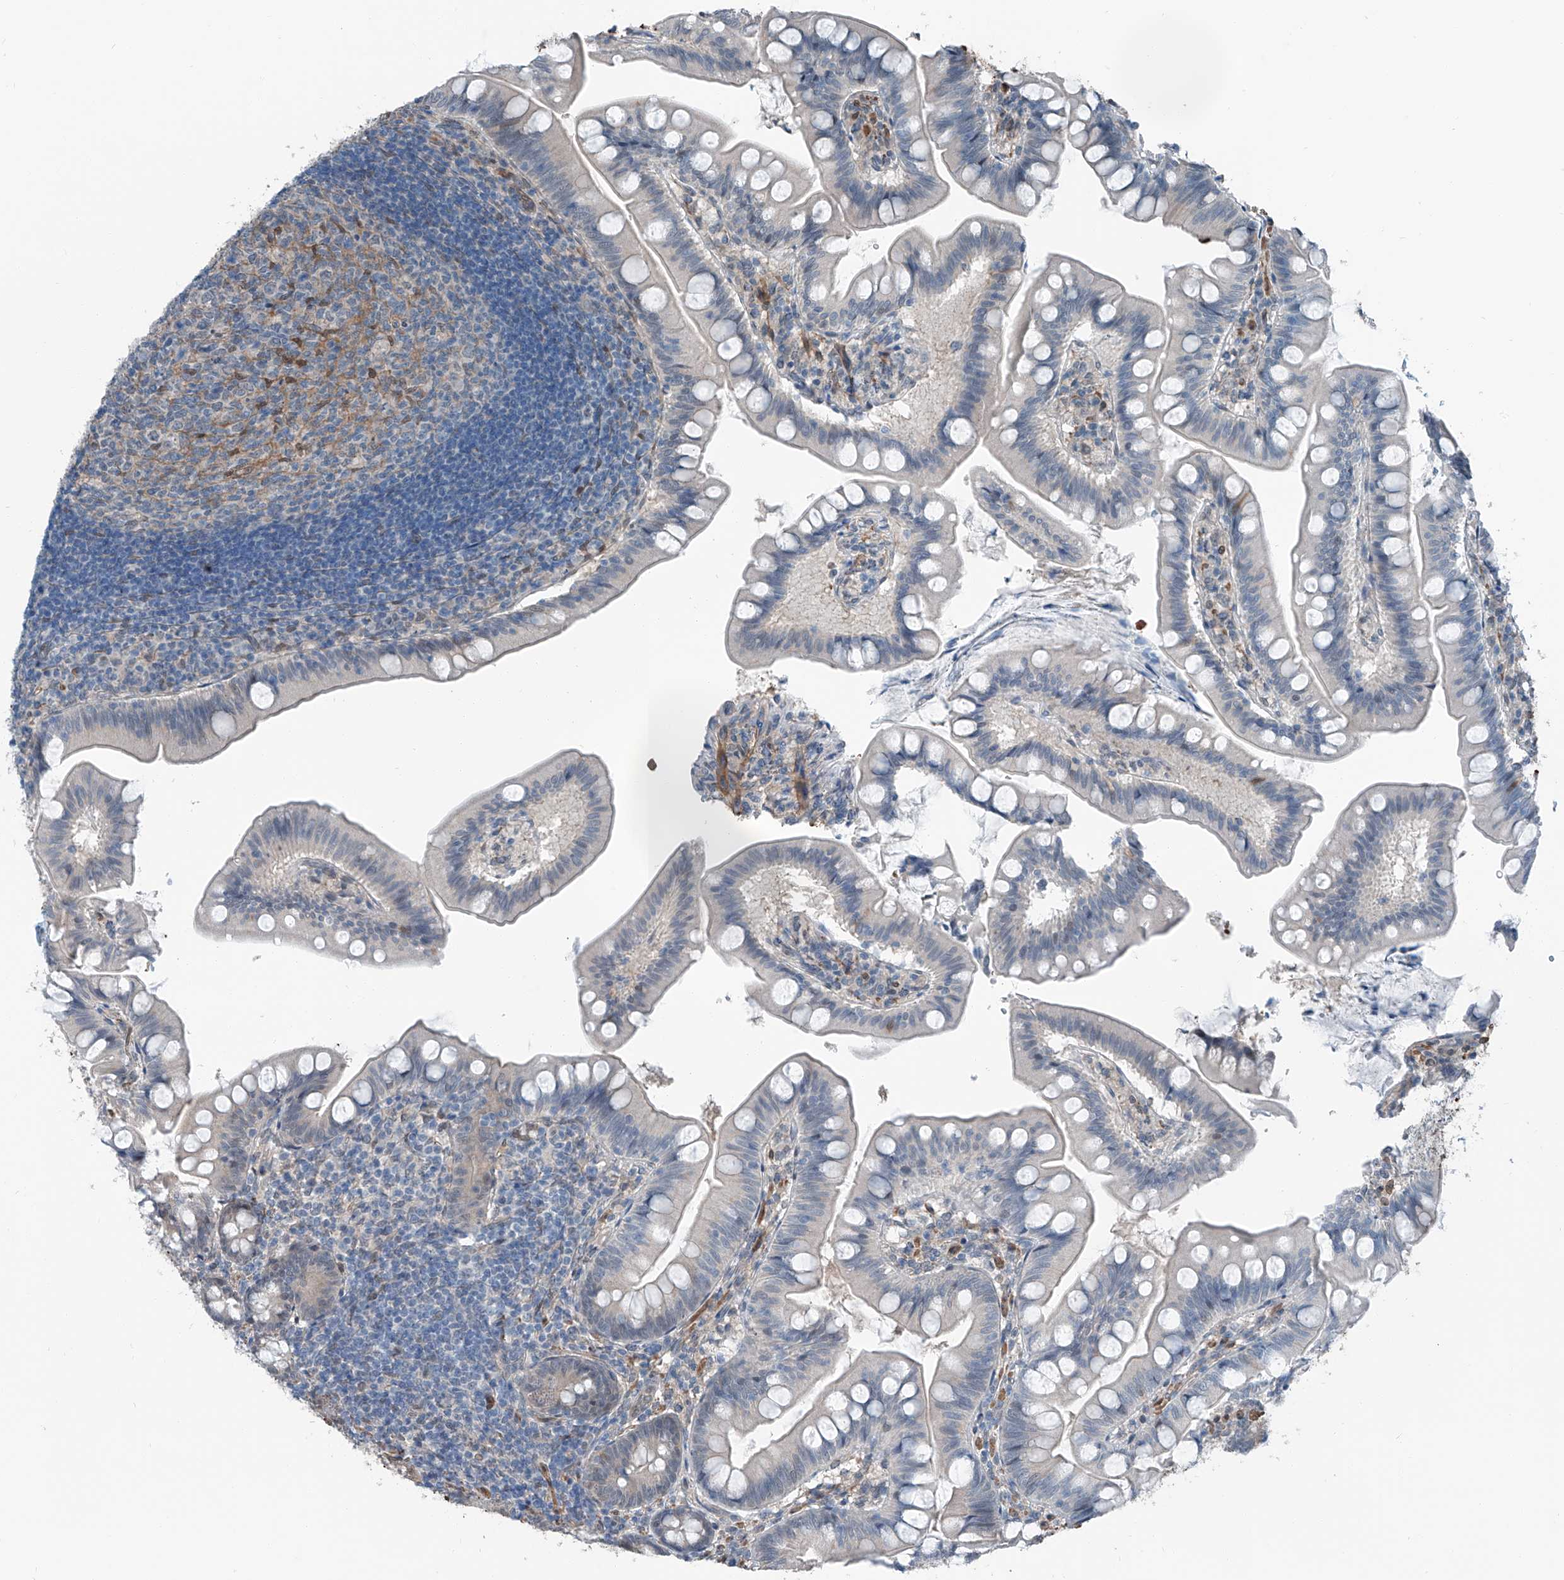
{"staining": {"intensity": "negative", "quantity": "none", "location": "none"}, "tissue": "small intestine", "cell_type": "Glandular cells", "image_type": "normal", "snomed": [{"axis": "morphology", "description": "Normal tissue, NOS"}, {"axis": "topography", "description": "Small intestine"}], "caption": "An immunohistochemistry (IHC) image of unremarkable small intestine is shown. There is no staining in glandular cells of small intestine. (Brightfield microscopy of DAB (3,3'-diaminobenzidine) IHC at high magnification).", "gene": "HSPA6", "patient": {"sex": "male", "age": 7}}